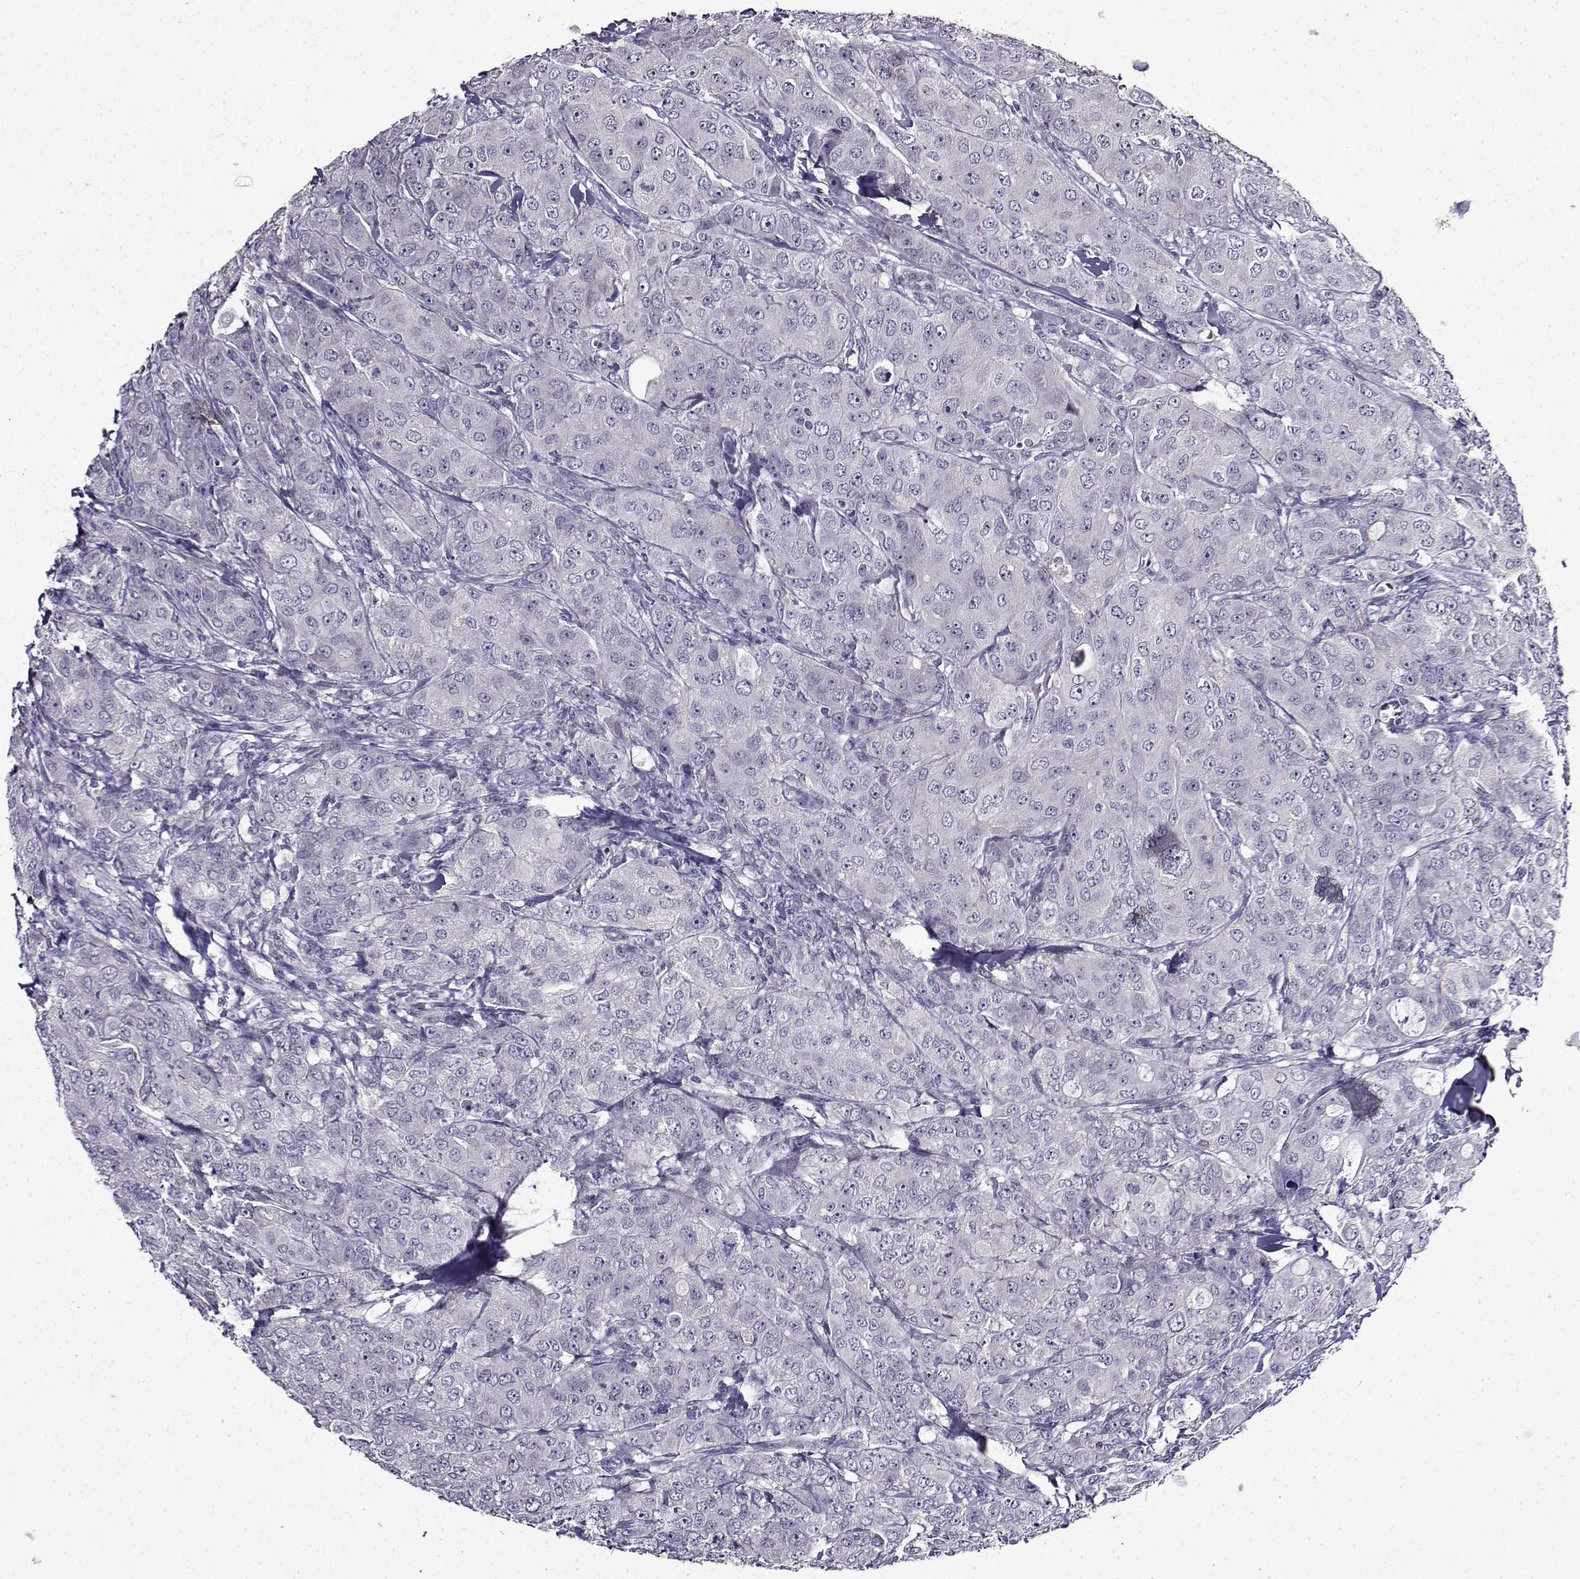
{"staining": {"intensity": "negative", "quantity": "none", "location": "none"}, "tissue": "breast cancer", "cell_type": "Tumor cells", "image_type": "cancer", "snomed": [{"axis": "morphology", "description": "Duct carcinoma"}, {"axis": "topography", "description": "Breast"}], "caption": "Immunohistochemistry of intraductal carcinoma (breast) reveals no staining in tumor cells.", "gene": "TMEM266", "patient": {"sex": "female", "age": 43}}